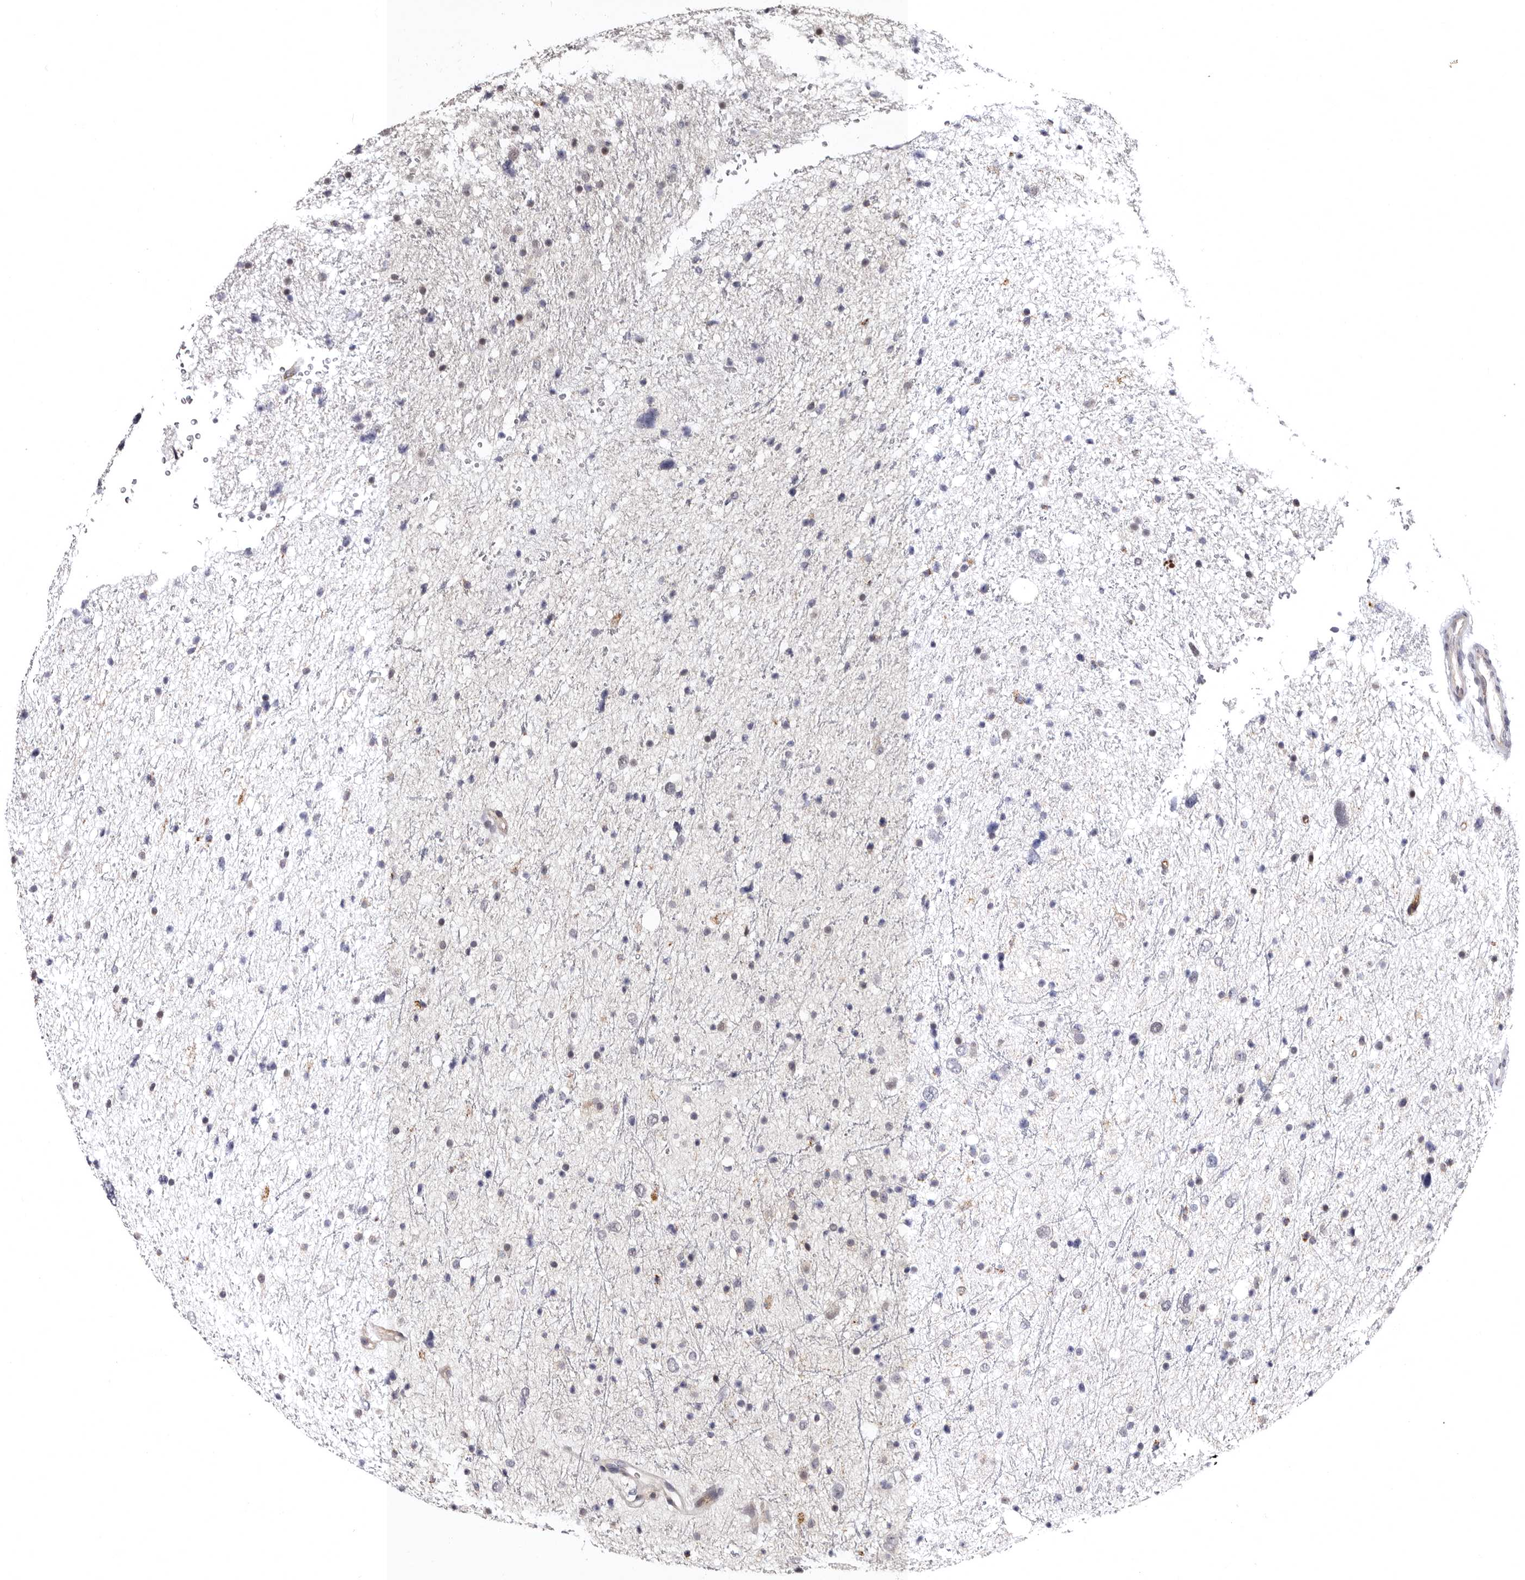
{"staining": {"intensity": "negative", "quantity": "none", "location": "none"}, "tissue": "glioma", "cell_type": "Tumor cells", "image_type": "cancer", "snomed": [{"axis": "morphology", "description": "Glioma, malignant, Low grade"}, {"axis": "topography", "description": "Brain"}], "caption": "Immunohistochemistry (IHC) photomicrograph of neoplastic tissue: human malignant low-grade glioma stained with DAB (3,3'-diaminobenzidine) displays no significant protein expression in tumor cells. (DAB (3,3'-diaminobenzidine) IHC visualized using brightfield microscopy, high magnification).", "gene": "PHF20L1", "patient": {"sex": "female", "age": 37}}